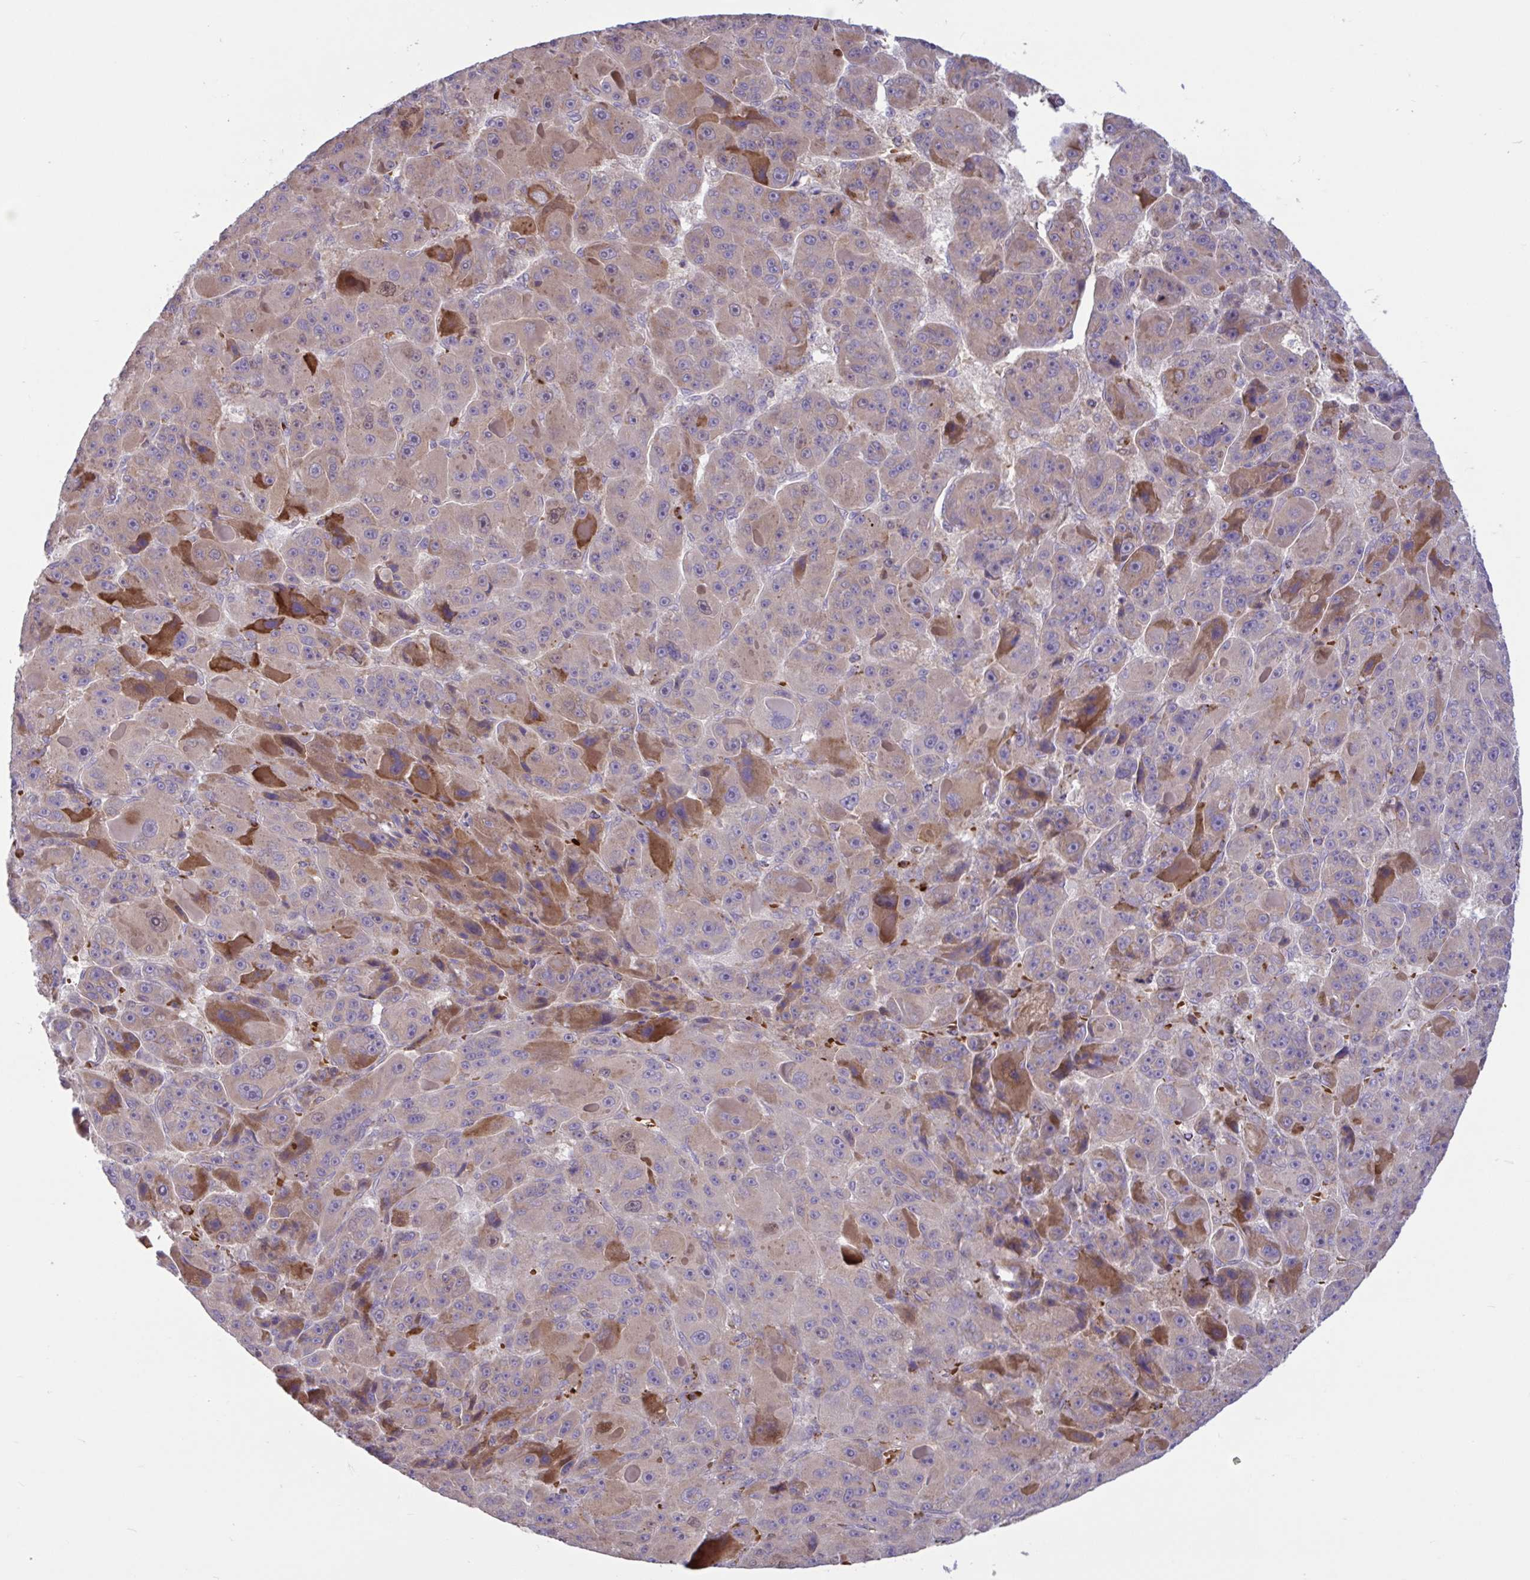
{"staining": {"intensity": "moderate", "quantity": "25%-75%", "location": "cytoplasmic/membranous"}, "tissue": "liver cancer", "cell_type": "Tumor cells", "image_type": "cancer", "snomed": [{"axis": "morphology", "description": "Carcinoma, Hepatocellular, NOS"}, {"axis": "topography", "description": "Liver"}], "caption": "Liver cancer (hepatocellular carcinoma) was stained to show a protein in brown. There is medium levels of moderate cytoplasmic/membranous expression in approximately 25%-75% of tumor cells. The staining is performed using DAB (3,3'-diaminobenzidine) brown chromogen to label protein expression. The nuclei are counter-stained blue using hematoxylin.", "gene": "IL1R1", "patient": {"sex": "male", "age": 76}}